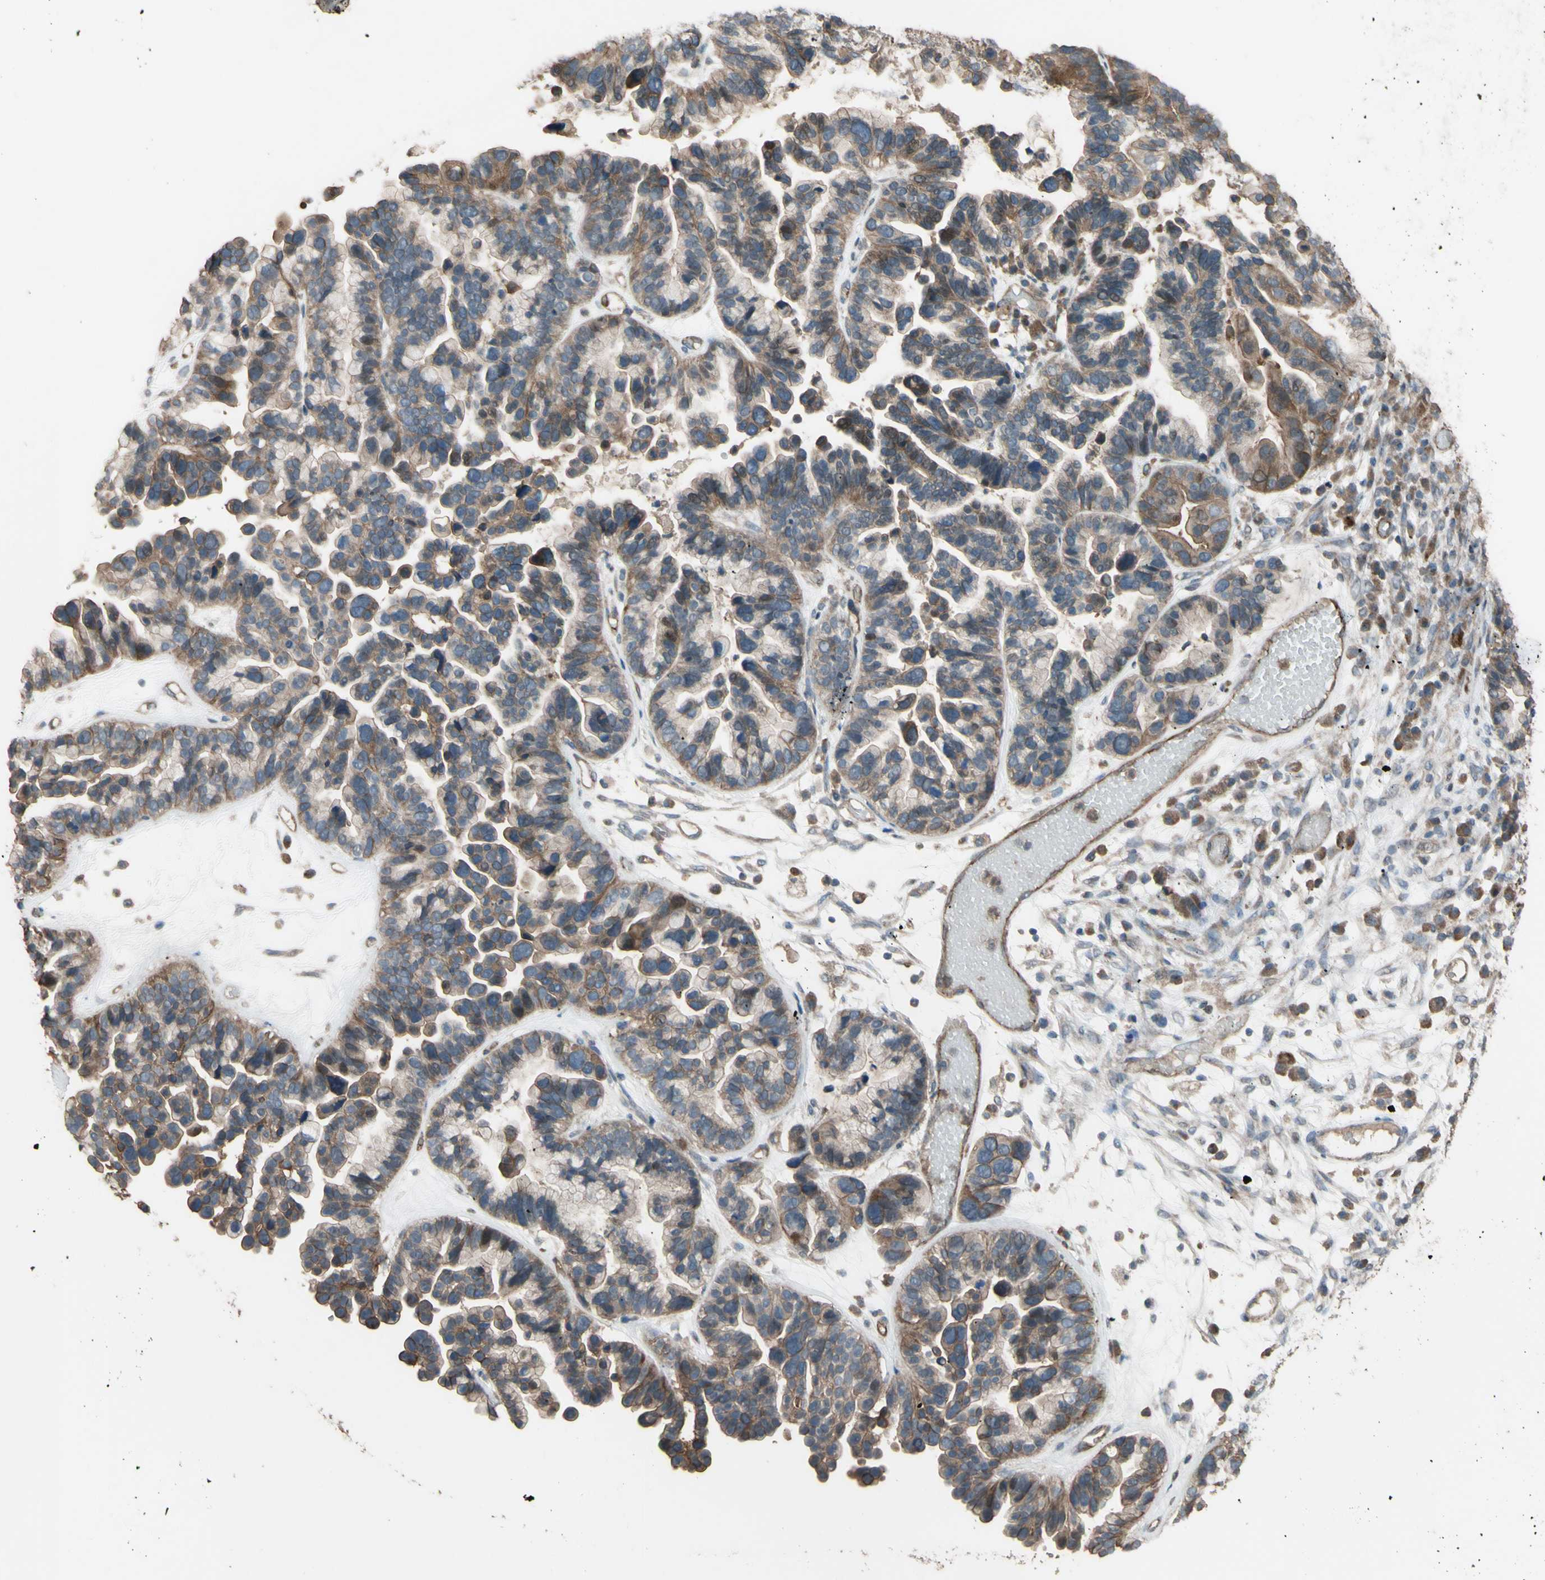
{"staining": {"intensity": "moderate", "quantity": ">75%", "location": "cytoplasmic/membranous"}, "tissue": "ovarian cancer", "cell_type": "Tumor cells", "image_type": "cancer", "snomed": [{"axis": "morphology", "description": "Cystadenocarcinoma, serous, NOS"}, {"axis": "topography", "description": "Ovary"}], "caption": "This is a photomicrograph of immunohistochemistry (IHC) staining of ovarian serous cystadenocarcinoma, which shows moderate staining in the cytoplasmic/membranous of tumor cells.", "gene": "SHROOM4", "patient": {"sex": "female", "age": 56}}